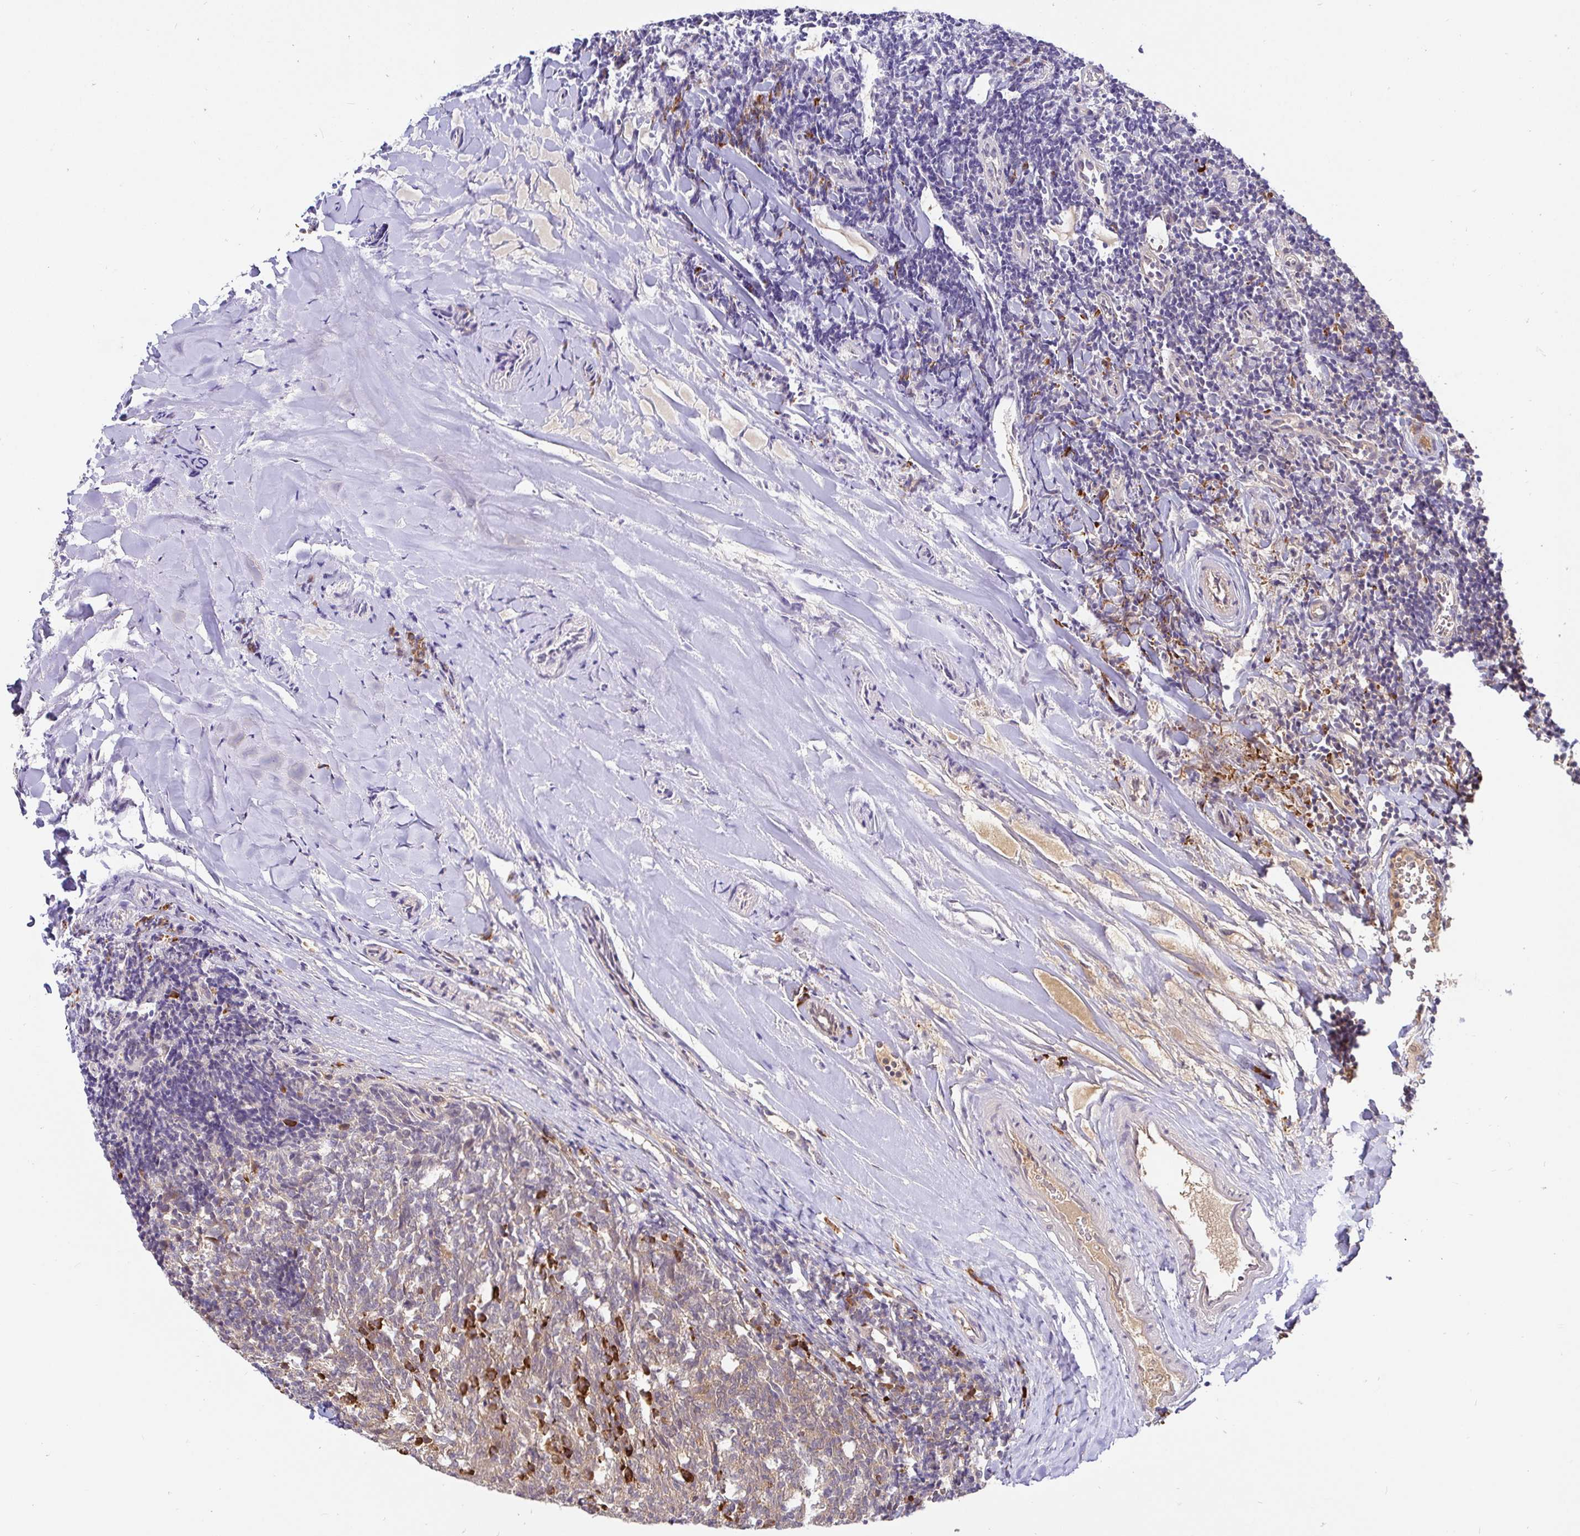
{"staining": {"intensity": "weak", "quantity": ">75%", "location": "cytoplasmic/membranous,nuclear"}, "tissue": "tonsil", "cell_type": "Germinal center cells", "image_type": "normal", "snomed": [{"axis": "morphology", "description": "Normal tissue, NOS"}, {"axis": "topography", "description": "Tonsil"}], "caption": "Protein staining of benign tonsil reveals weak cytoplasmic/membranous,nuclear expression in about >75% of germinal center cells. The protein of interest is stained brown, and the nuclei are stained in blue (DAB IHC with brightfield microscopy, high magnification).", "gene": "LMO4", "patient": {"sex": "female", "age": 10}}